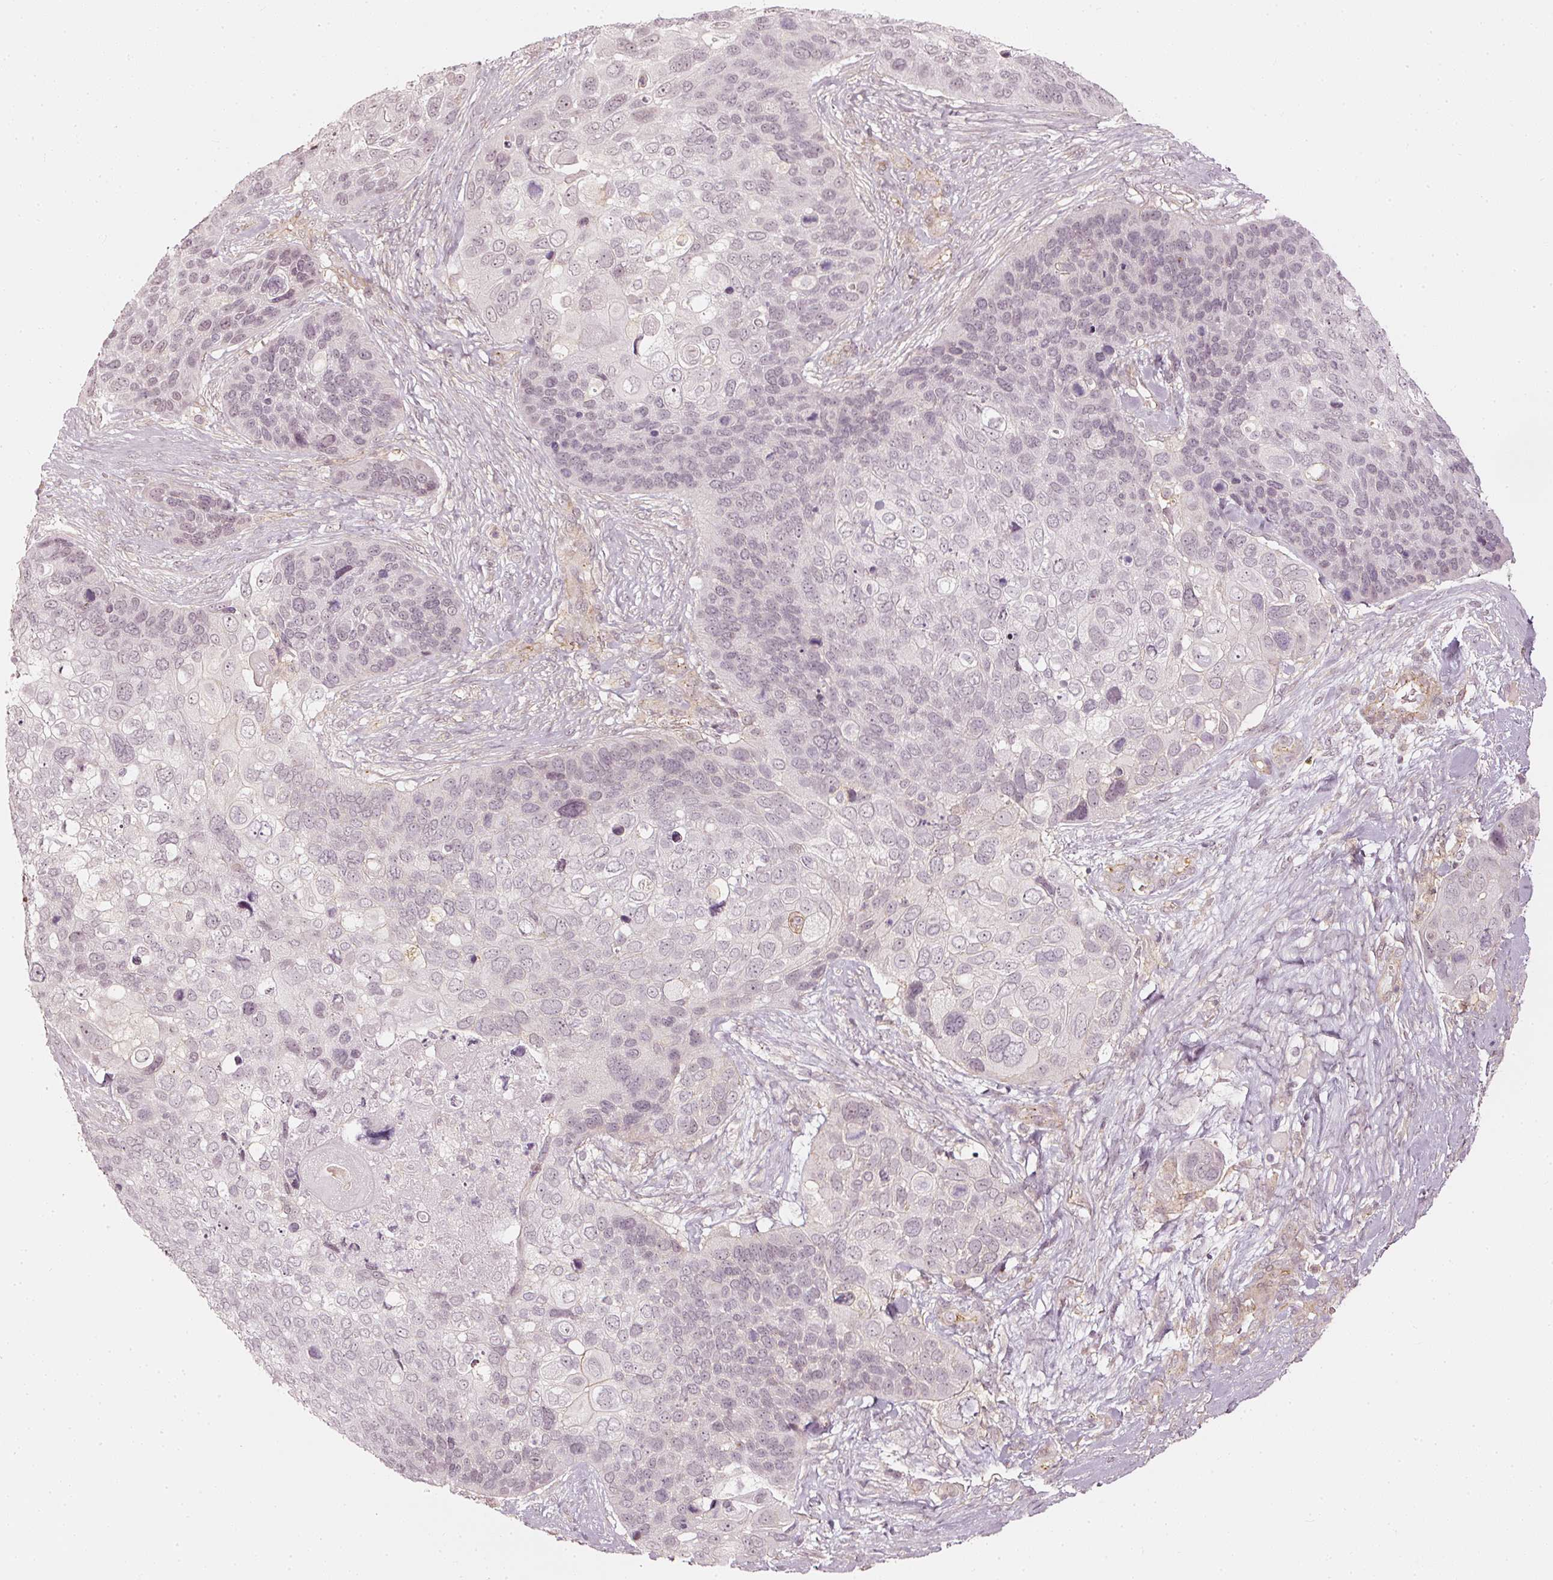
{"staining": {"intensity": "negative", "quantity": "none", "location": "none"}, "tissue": "skin cancer", "cell_type": "Tumor cells", "image_type": "cancer", "snomed": [{"axis": "morphology", "description": "Basal cell carcinoma"}, {"axis": "topography", "description": "Skin"}], "caption": "DAB (3,3'-diaminobenzidine) immunohistochemical staining of skin basal cell carcinoma shows no significant expression in tumor cells. (DAB immunohistochemistry, high magnification).", "gene": "DRD2", "patient": {"sex": "female", "age": 74}}